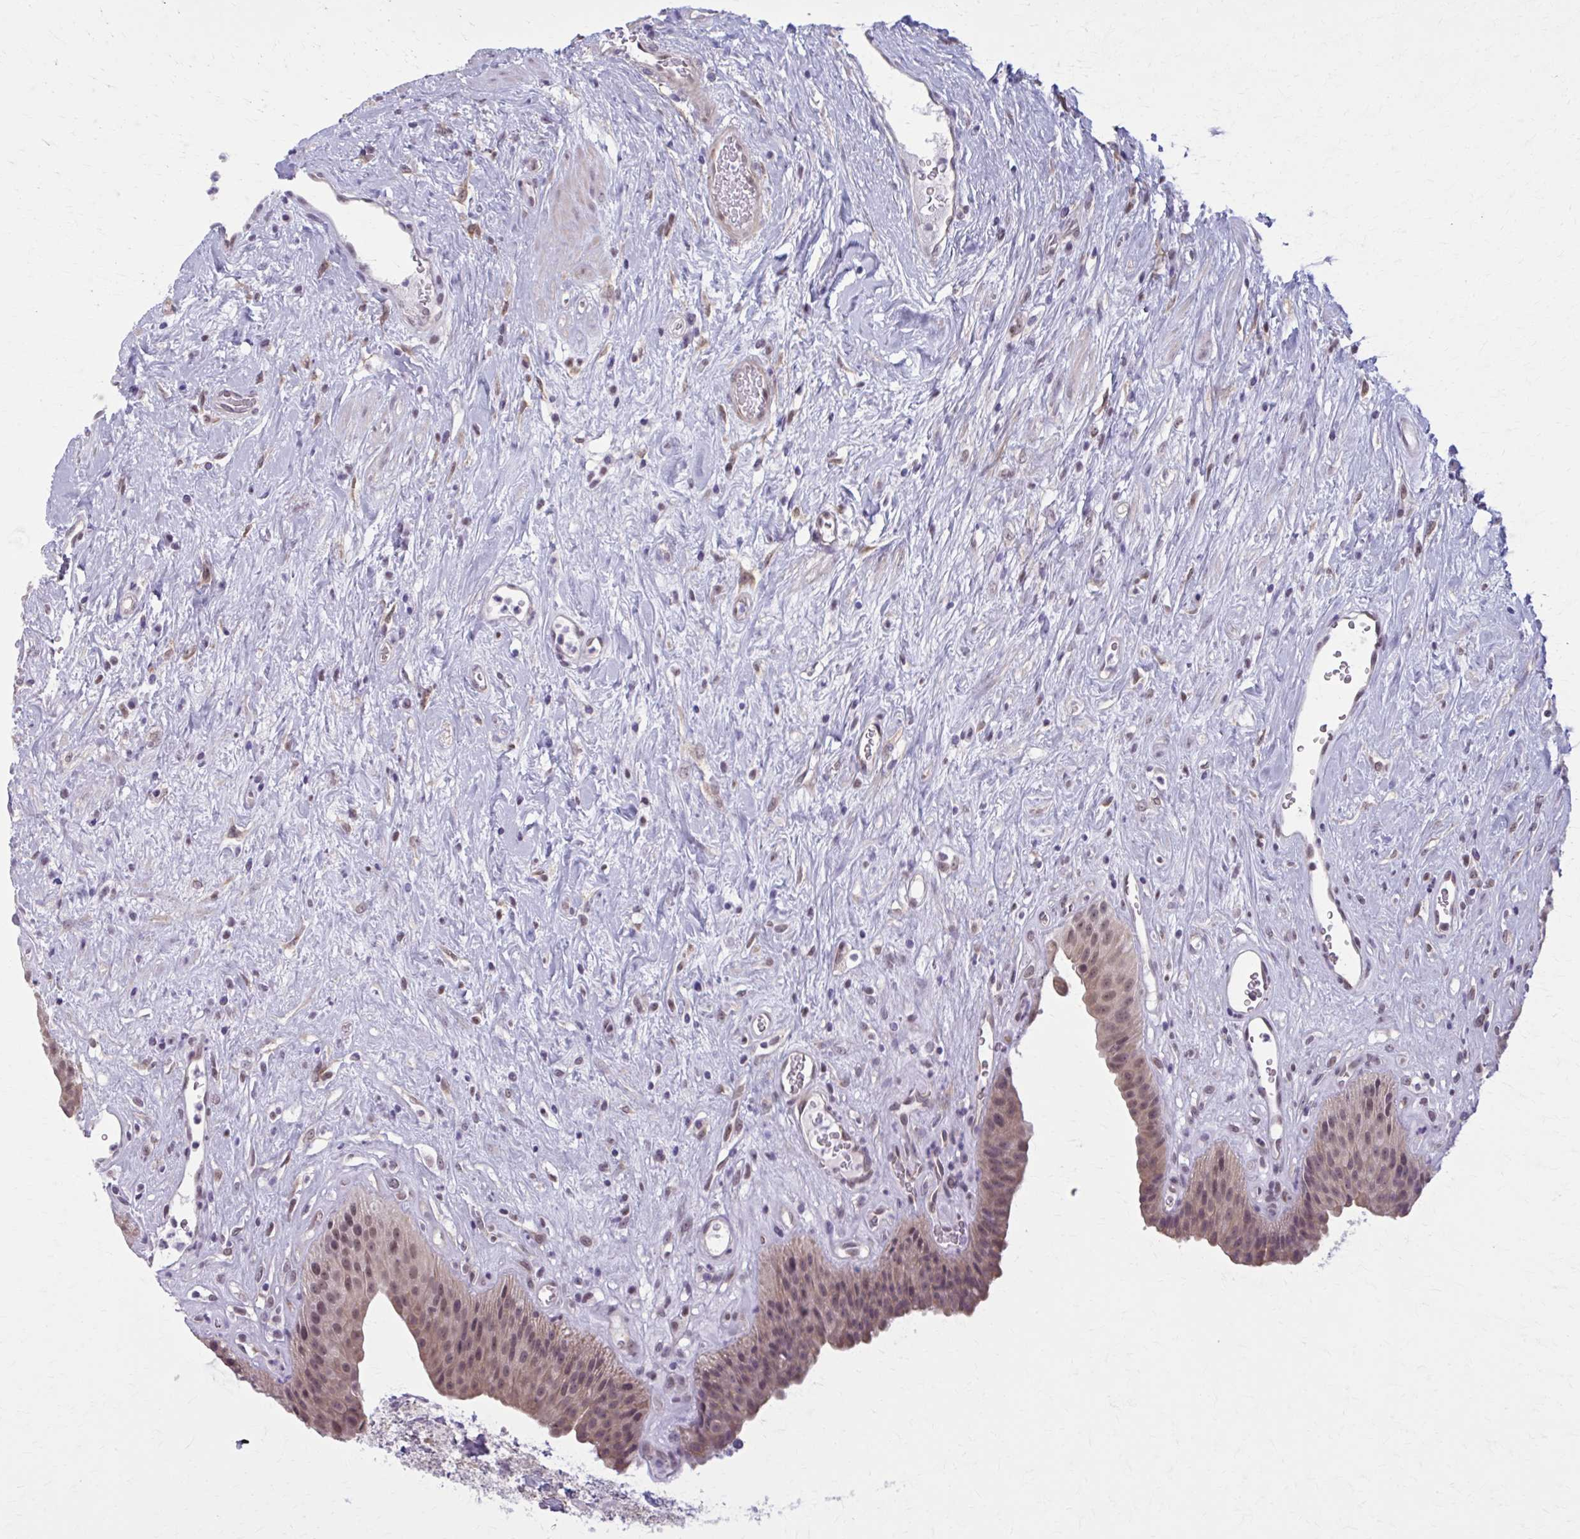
{"staining": {"intensity": "weak", "quantity": "25%-75%", "location": "nuclear"}, "tissue": "urinary bladder", "cell_type": "Urothelial cells", "image_type": "normal", "snomed": [{"axis": "morphology", "description": "Normal tissue, NOS"}, {"axis": "topography", "description": "Urinary bladder"}], "caption": "Urinary bladder stained for a protein displays weak nuclear positivity in urothelial cells. (IHC, brightfield microscopy, high magnification).", "gene": "NUMBL", "patient": {"sex": "female", "age": 56}}